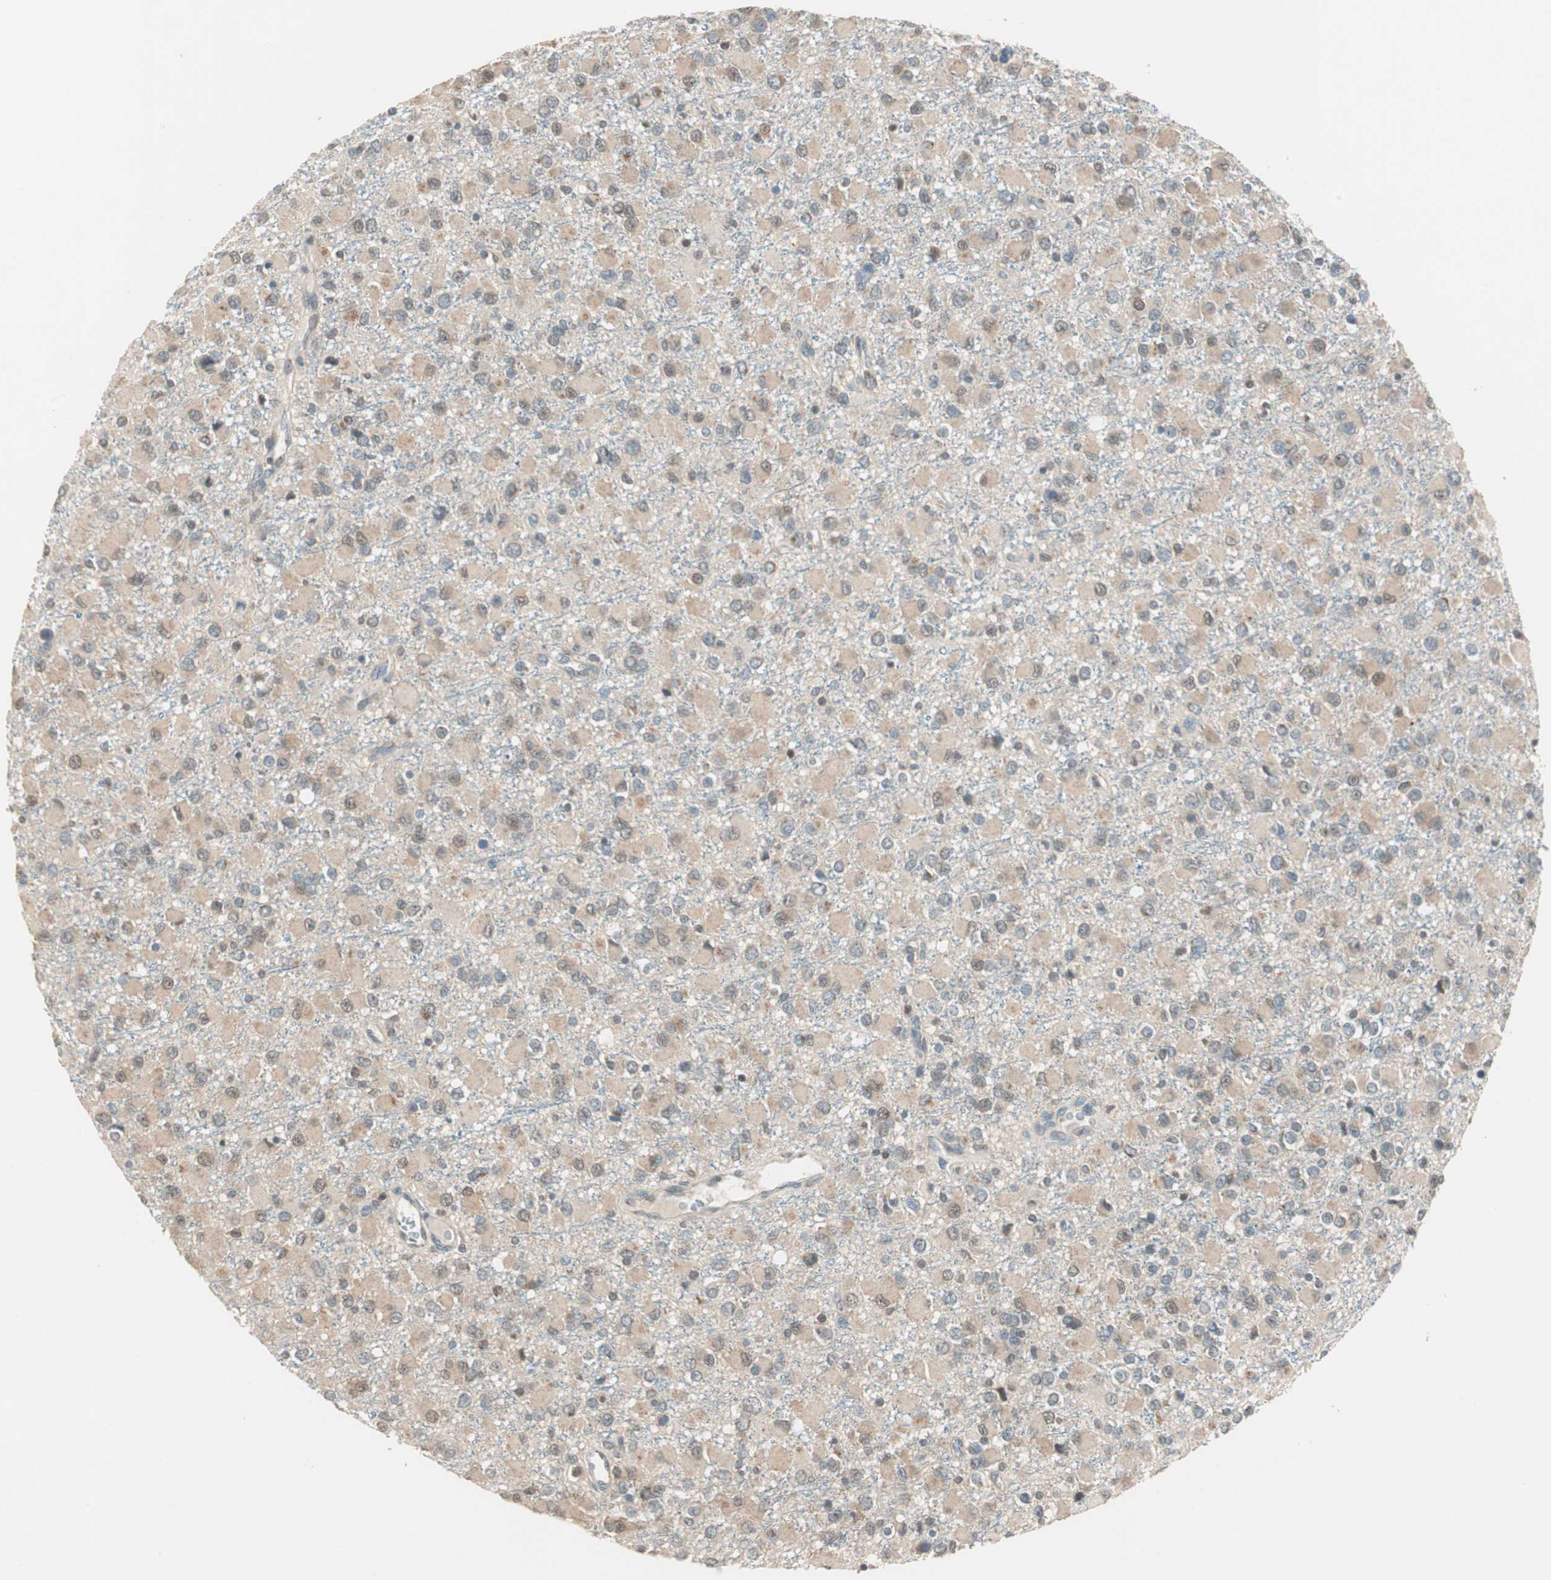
{"staining": {"intensity": "weak", "quantity": "<25%", "location": "cytoplasmic/membranous"}, "tissue": "glioma", "cell_type": "Tumor cells", "image_type": "cancer", "snomed": [{"axis": "morphology", "description": "Glioma, malignant, Low grade"}, {"axis": "topography", "description": "Brain"}], "caption": "Immunohistochemistry (IHC) of glioma exhibits no staining in tumor cells.", "gene": "TRIM21", "patient": {"sex": "male", "age": 42}}